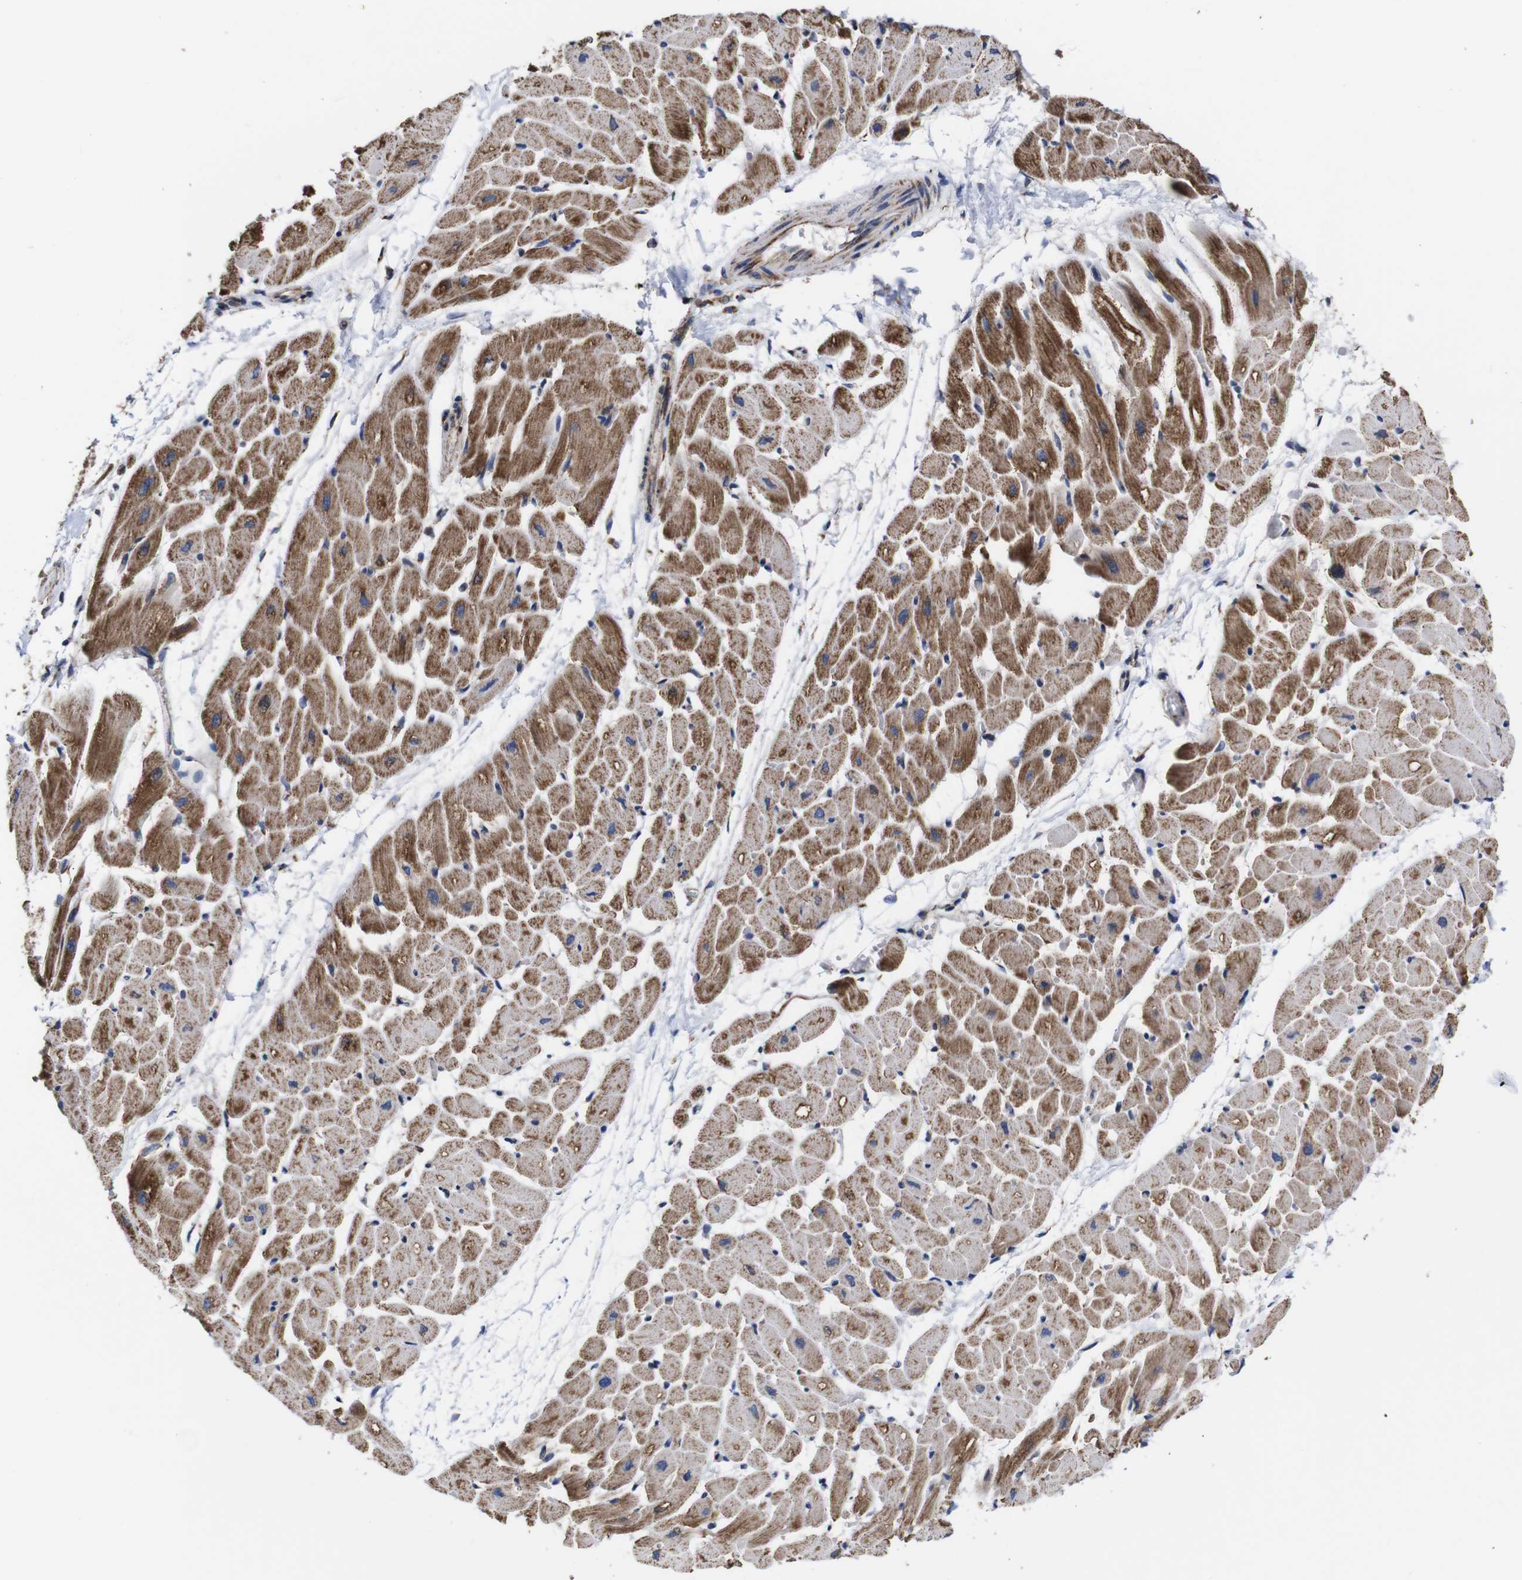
{"staining": {"intensity": "moderate", "quantity": ">75%", "location": "cytoplasmic/membranous"}, "tissue": "heart muscle", "cell_type": "Cardiomyocytes", "image_type": "normal", "snomed": [{"axis": "morphology", "description": "Normal tissue, NOS"}, {"axis": "topography", "description": "Heart"}], "caption": "Protein staining of benign heart muscle displays moderate cytoplasmic/membranous positivity in about >75% of cardiomyocytes.", "gene": "C17orf80", "patient": {"sex": "male", "age": 45}}